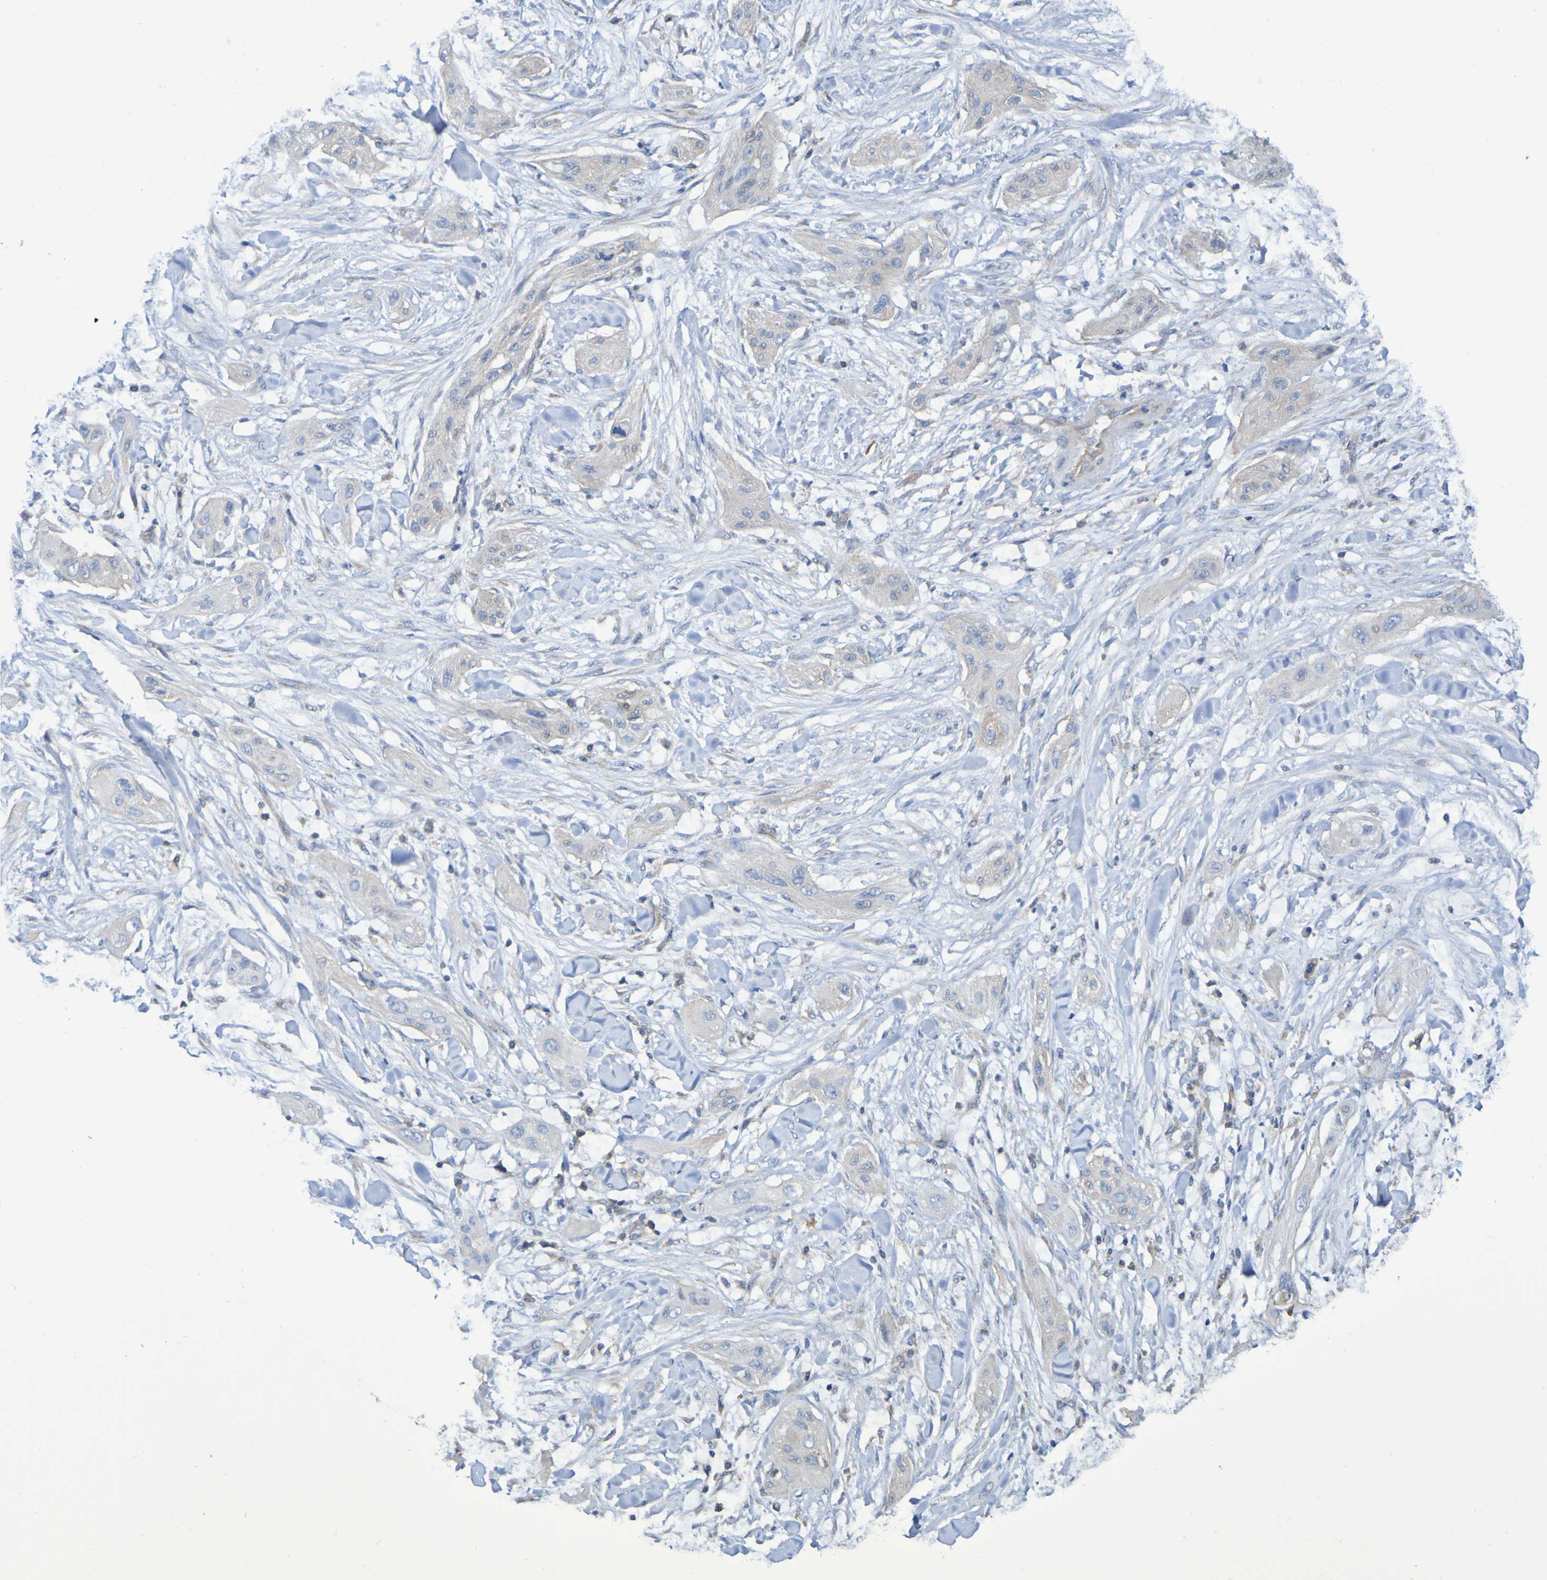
{"staining": {"intensity": "negative", "quantity": "none", "location": "none"}, "tissue": "lung cancer", "cell_type": "Tumor cells", "image_type": "cancer", "snomed": [{"axis": "morphology", "description": "Squamous cell carcinoma, NOS"}, {"axis": "topography", "description": "Lung"}], "caption": "Image shows no significant protein staining in tumor cells of squamous cell carcinoma (lung). (DAB (3,3'-diaminobenzidine) immunohistochemistry visualized using brightfield microscopy, high magnification).", "gene": "SYNJ1", "patient": {"sex": "female", "age": 47}}